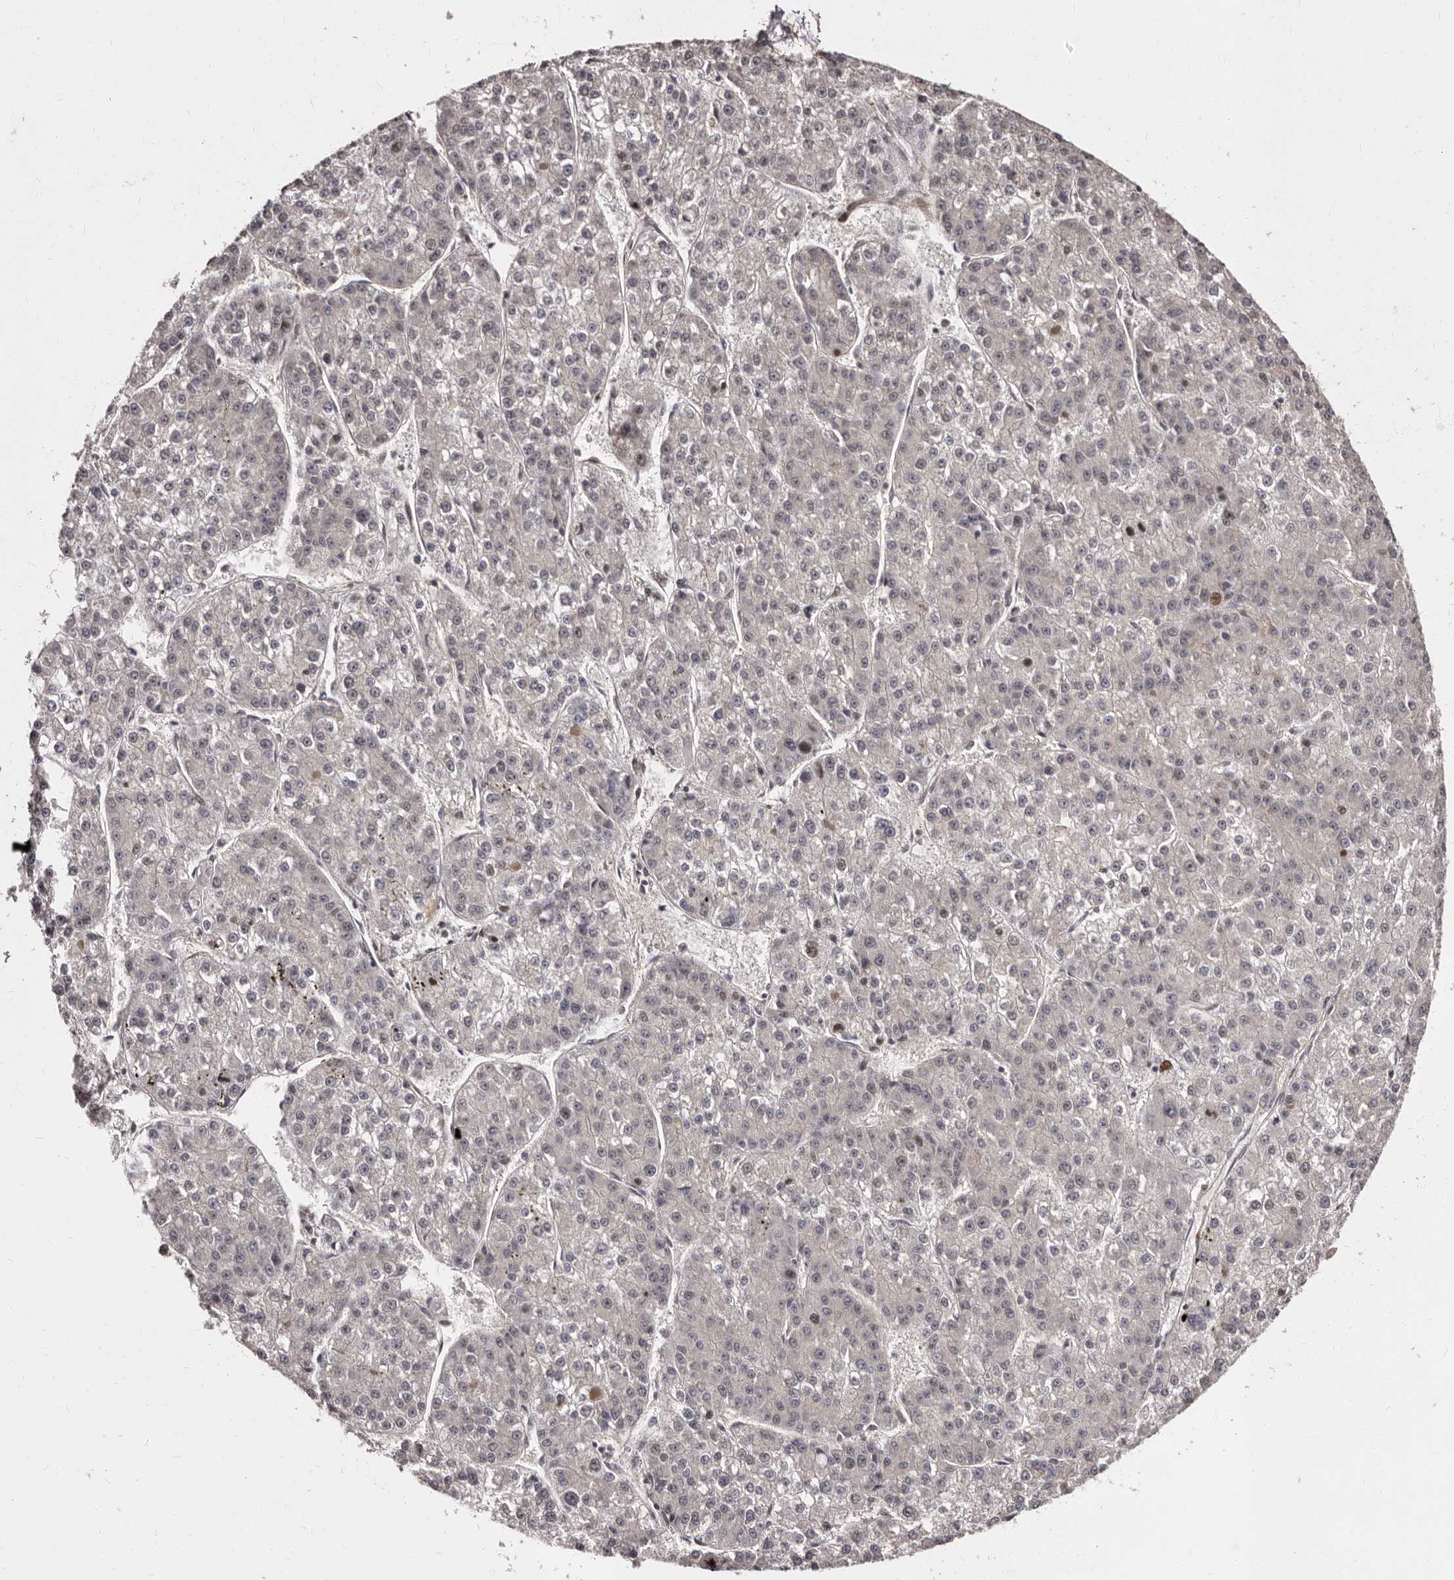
{"staining": {"intensity": "negative", "quantity": "none", "location": "none"}, "tissue": "liver cancer", "cell_type": "Tumor cells", "image_type": "cancer", "snomed": [{"axis": "morphology", "description": "Carcinoma, Hepatocellular, NOS"}, {"axis": "topography", "description": "Liver"}], "caption": "IHC photomicrograph of neoplastic tissue: human liver cancer (hepatocellular carcinoma) stained with DAB displays no significant protein positivity in tumor cells.", "gene": "TBC1D22B", "patient": {"sex": "female", "age": 73}}